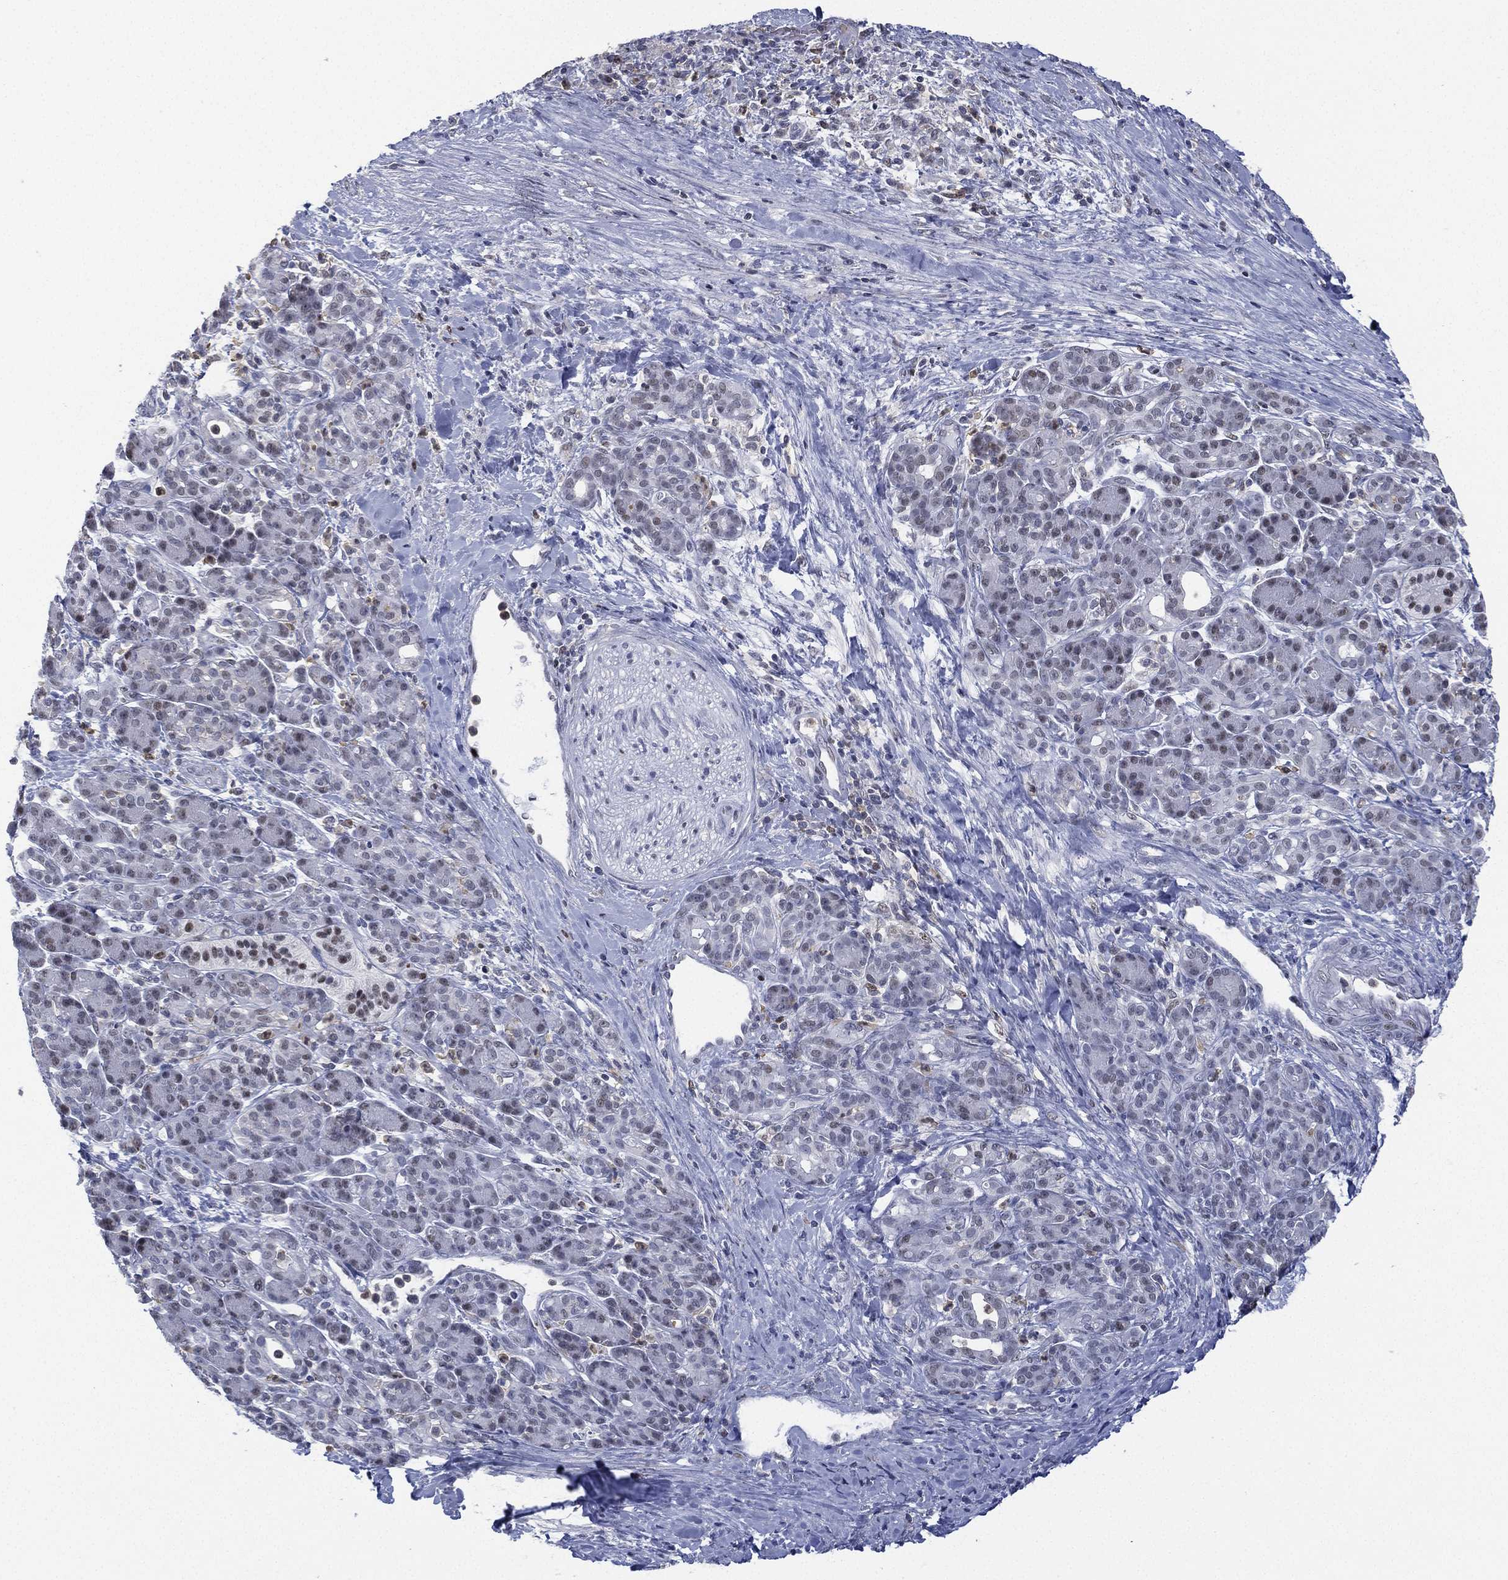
{"staining": {"intensity": "negative", "quantity": "none", "location": "none"}, "tissue": "pancreatic cancer", "cell_type": "Tumor cells", "image_type": "cancer", "snomed": [{"axis": "morphology", "description": "Adenocarcinoma, NOS"}, {"axis": "topography", "description": "Pancreas"}], "caption": "This is an immunohistochemistry micrograph of pancreatic cancer (adenocarcinoma). There is no positivity in tumor cells.", "gene": "ZNF711", "patient": {"sex": "male", "age": 44}}